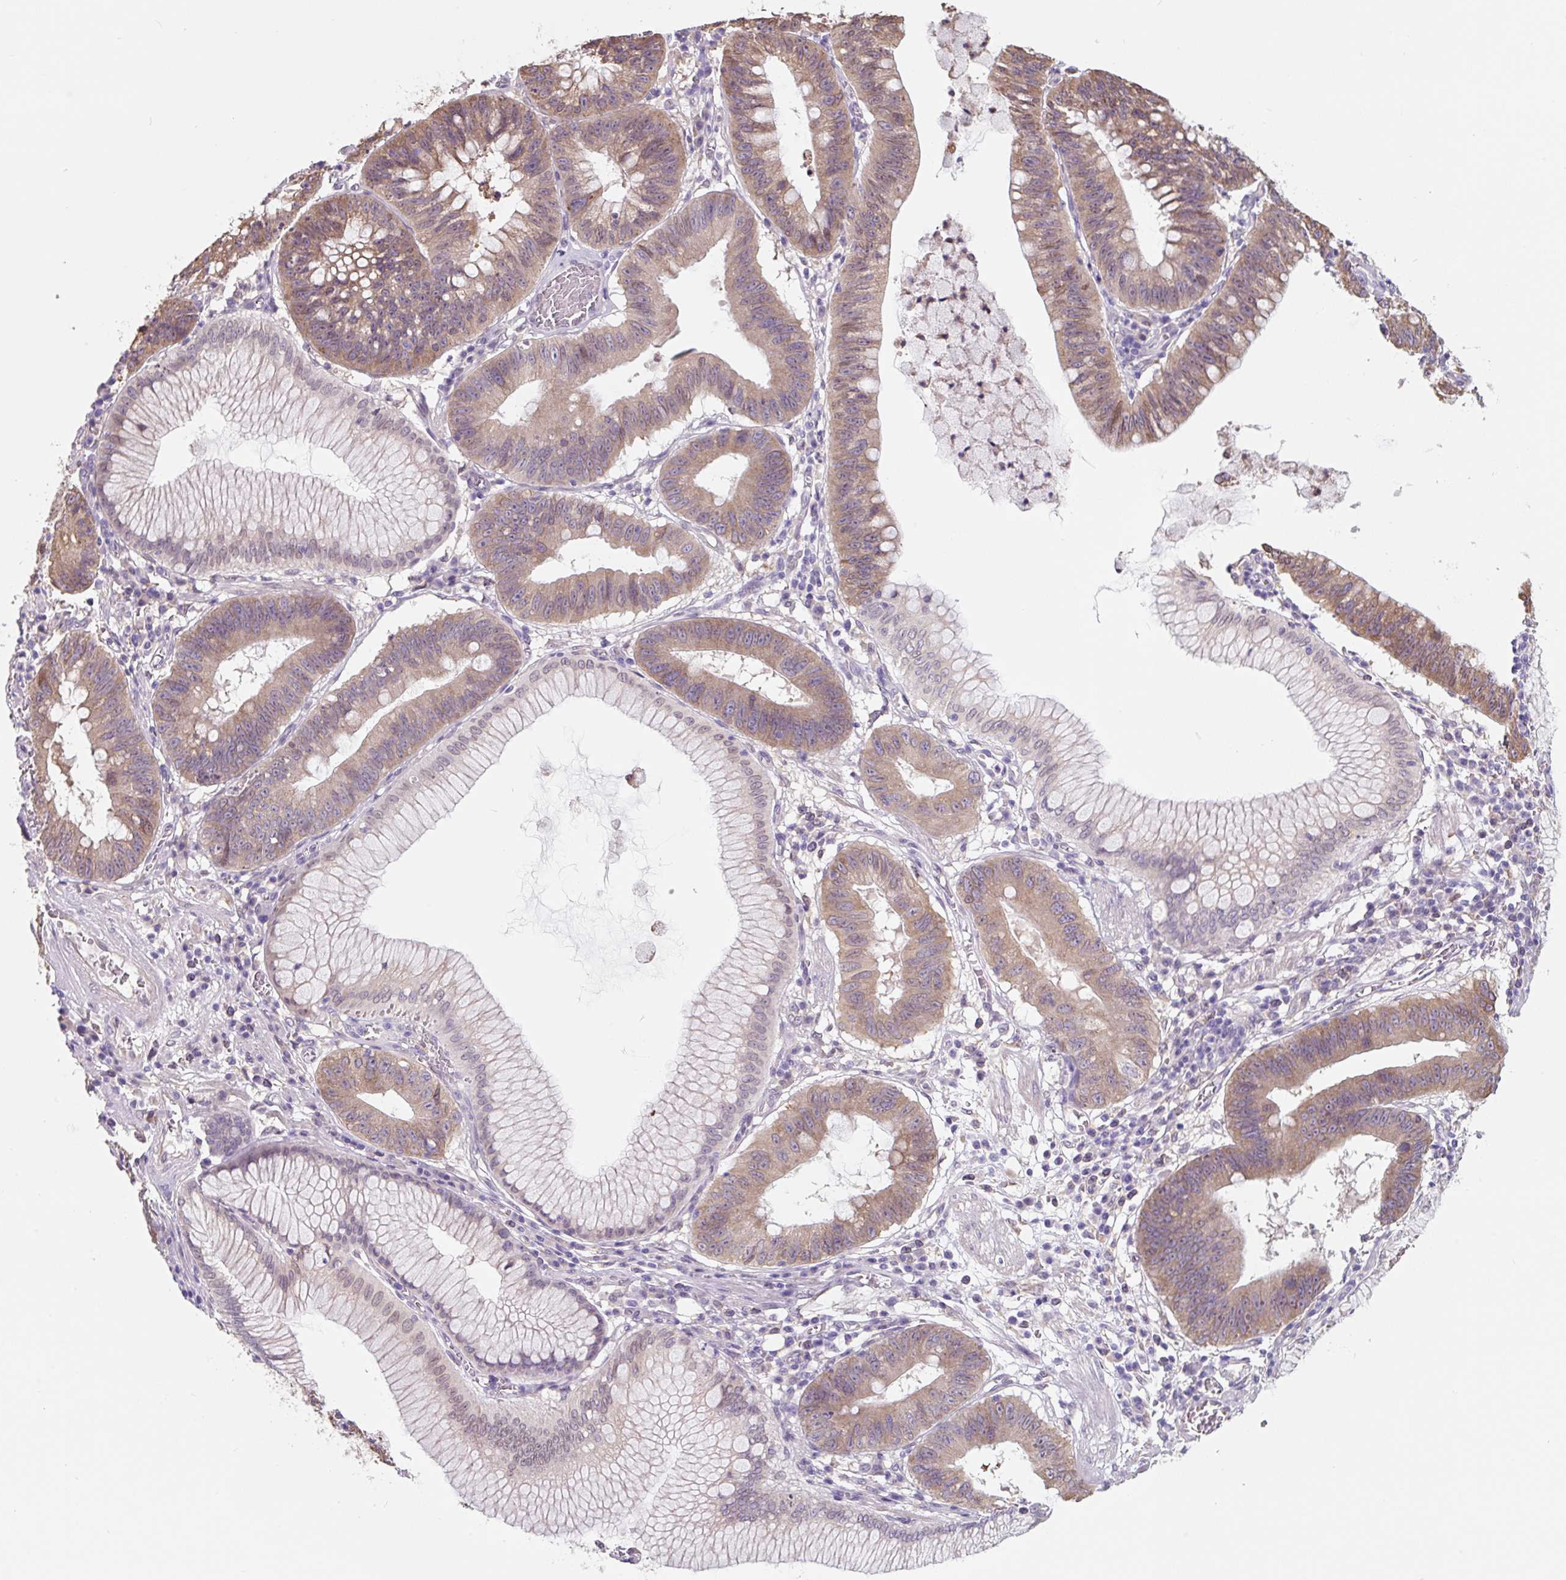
{"staining": {"intensity": "weak", "quantity": "25%-75%", "location": "cytoplasmic/membranous"}, "tissue": "stomach cancer", "cell_type": "Tumor cells", "image_type": "cancer", "snomed": [{"axis": "morphology", "description": "Adenocarcinoma, NOS"}, {"axis": "topography", "description": "Stomach"}], "caption": "An image of stomach cancer stained for a protein exhibits weak cytoplasmic/membranous brown staining in tumor cells.", "gene": "ASRGL1", "patient": {"sex": "male", "age": 59}}